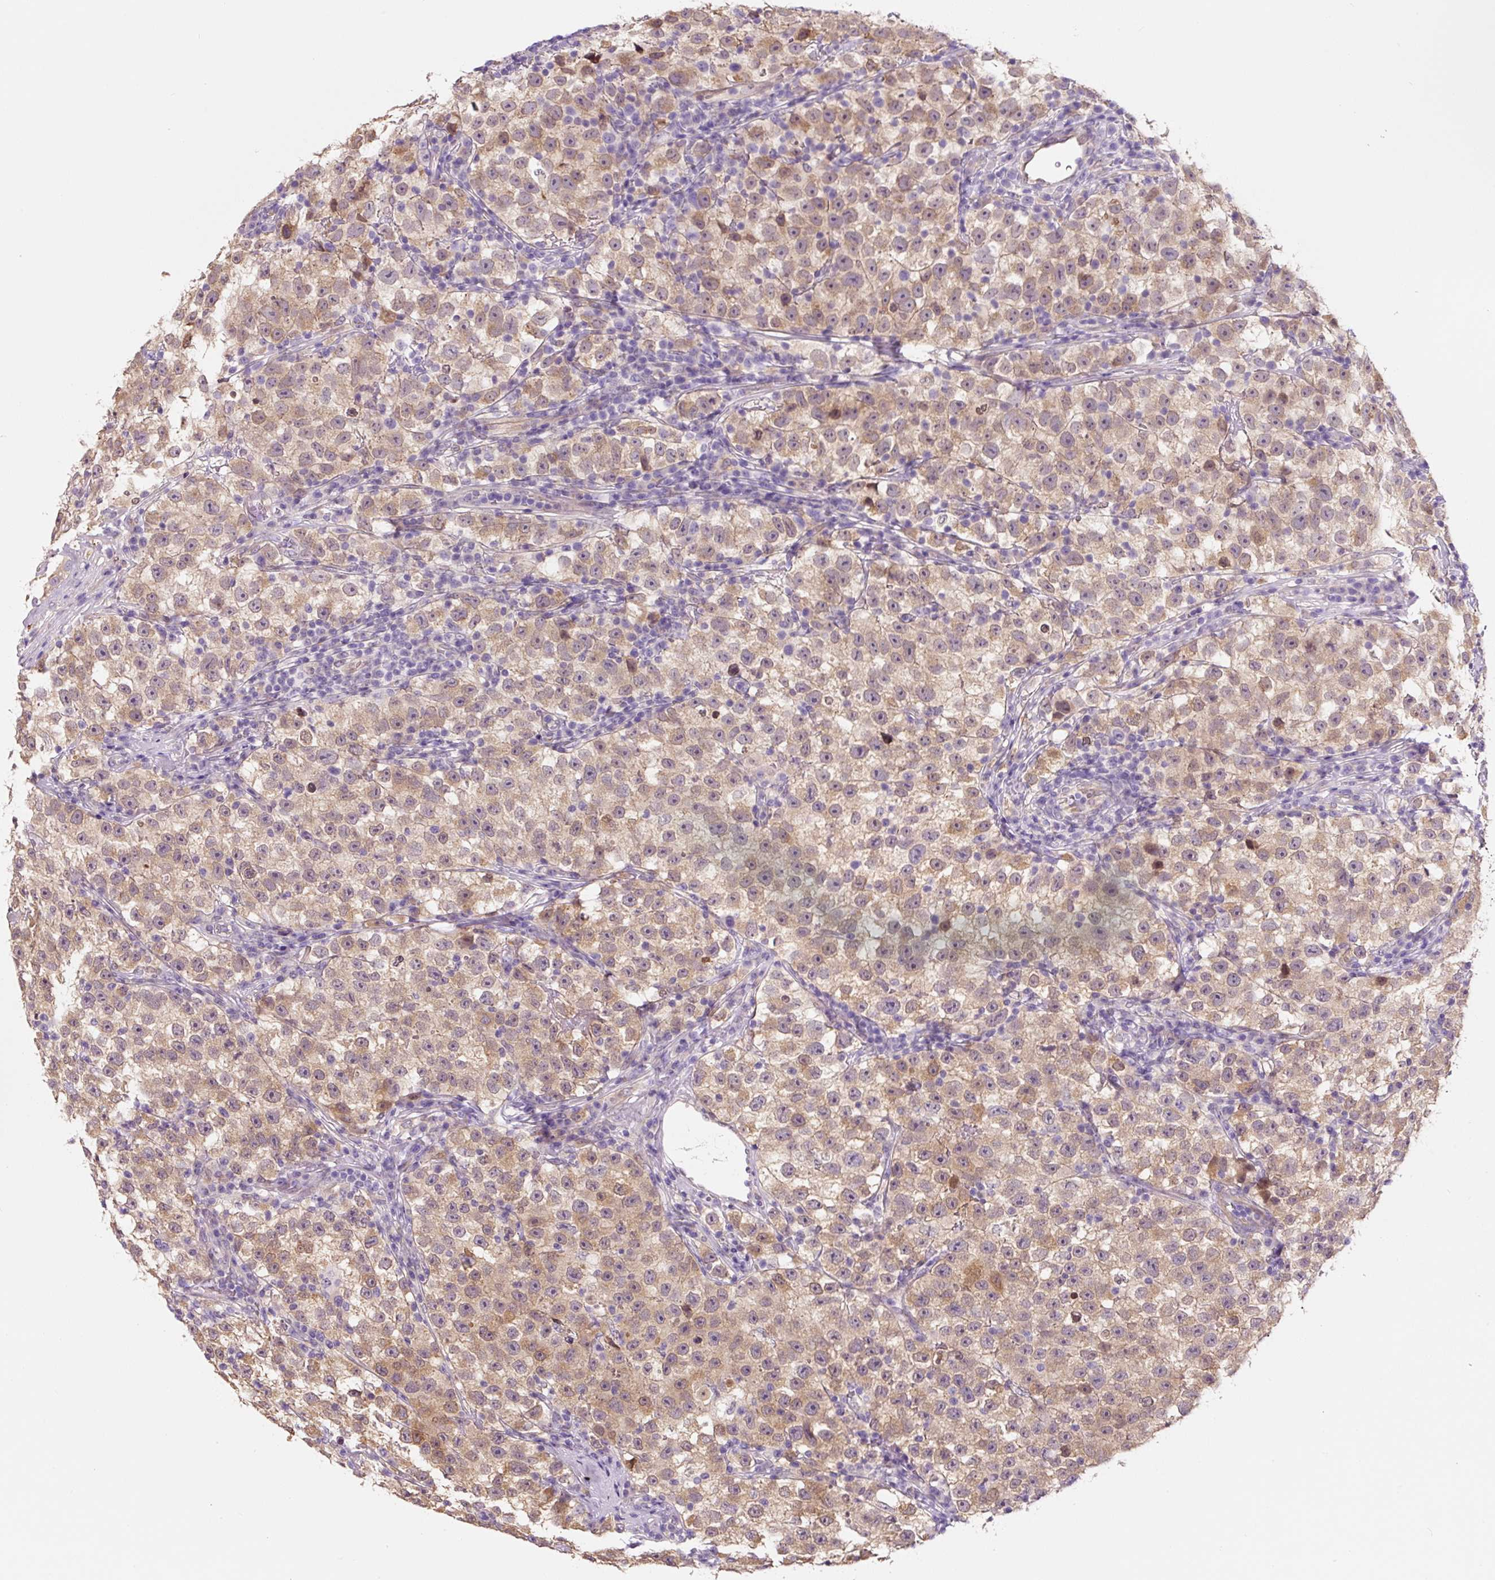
{"staining": {"intensity": "moderate", "quantity": ">75%", "location": "cytoplasmic/membranous"}, "tissue": "testis cancer", "cell_type": "Tumor cells", "image_type": "cancer", "snomed": [{"axis": "morphology", "description": "Seminoma, NOS"}, {"axis": "topography", "description": "Testis"}], "caption": "Immunohistochemistry (IHC) photomicrograph of testis seminoma stained for a protein (brown), which displays medium levels of moderate cytoplasmic/membranous expression in approximately >75% of tumor cells.", "gene": "ASRGL1", "patient": {"sex": "male", "age": 22}}